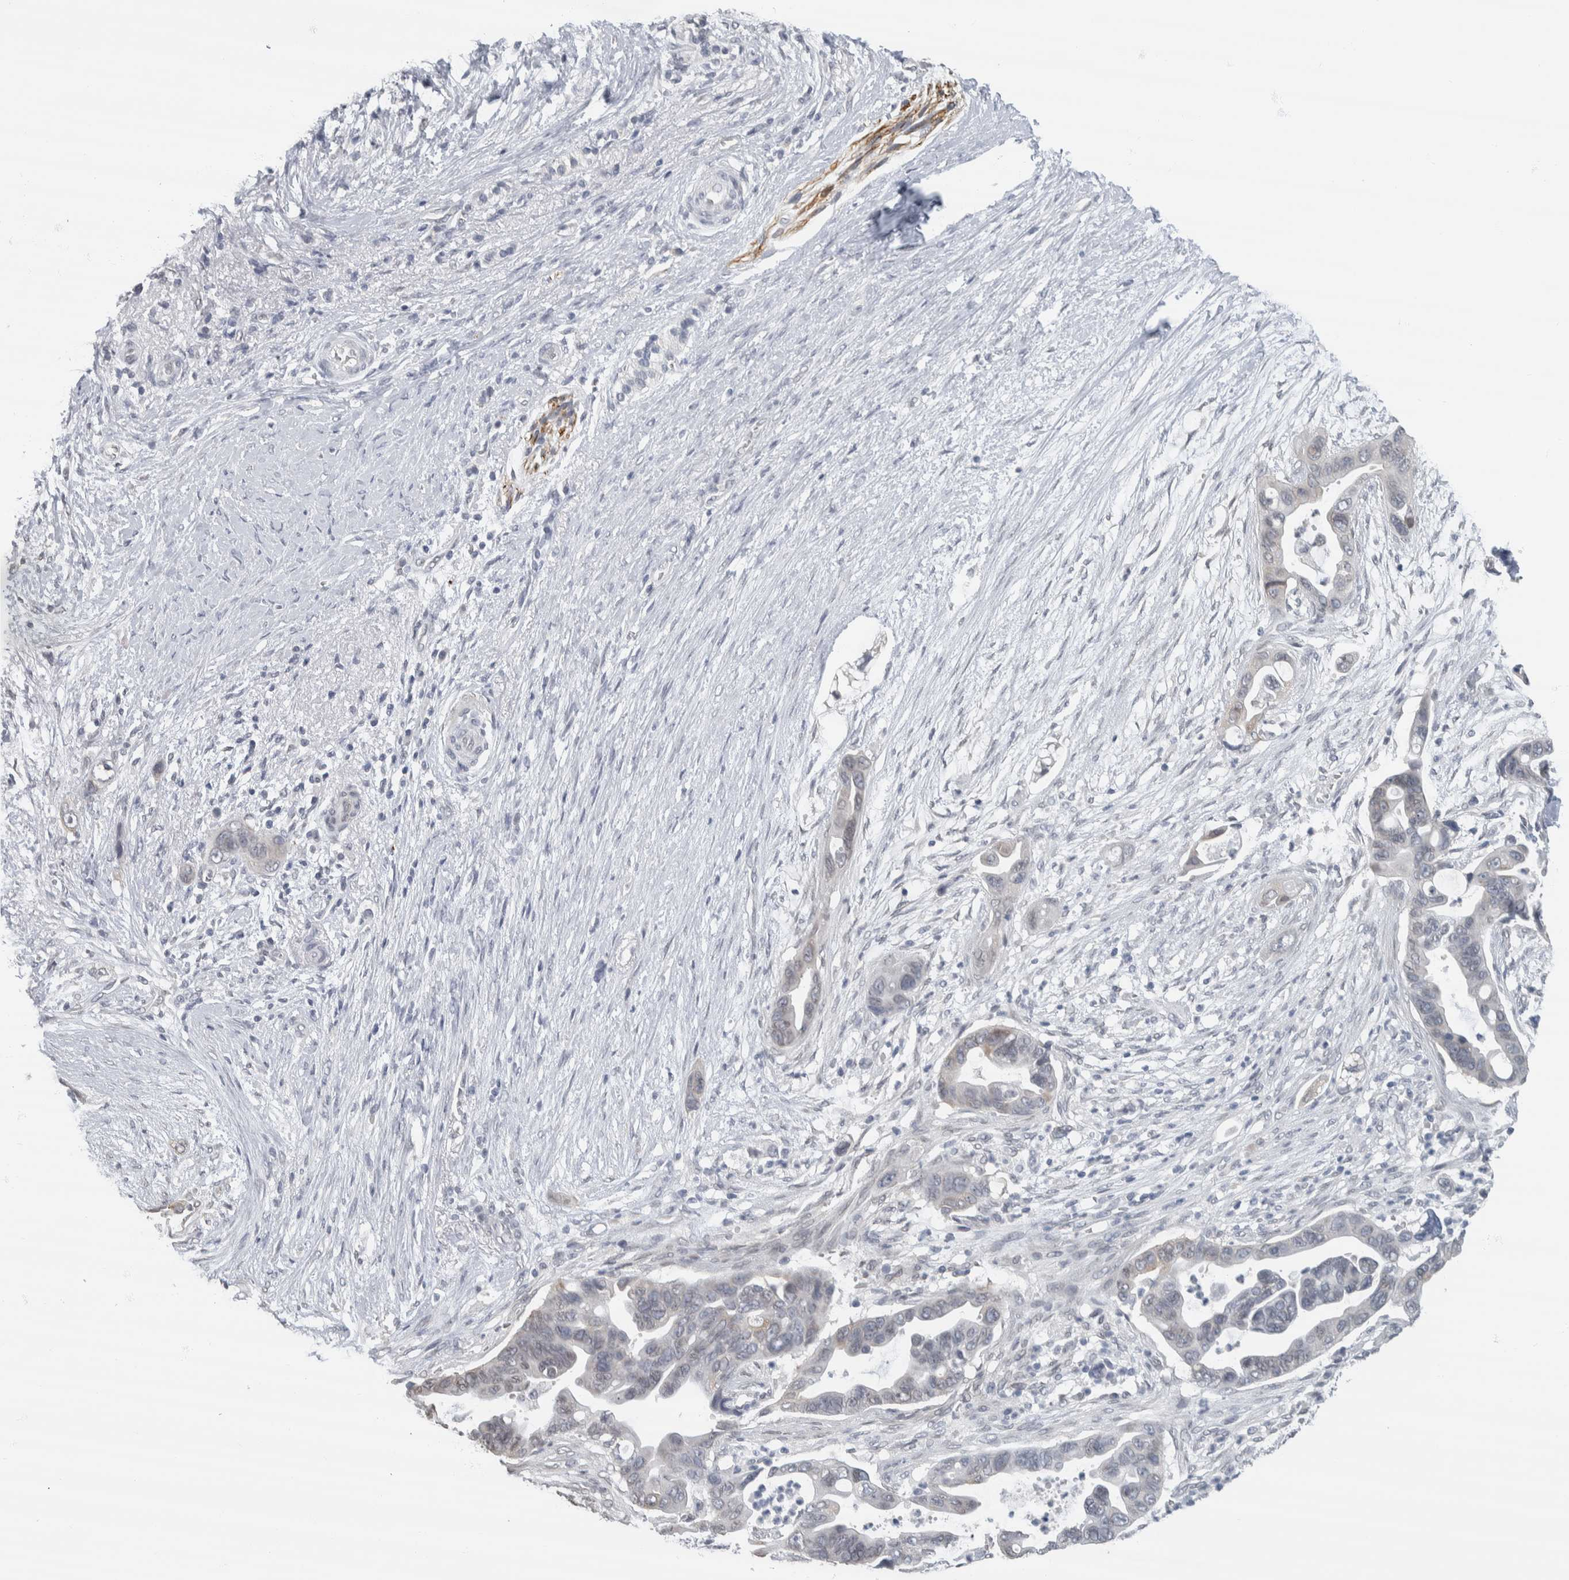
{"staining": {"intensity": "negative", "quantity": "none", "location": "none"}, "tissue": "pancreatic cancer", "cell_type": "Tumor cells", "image_type": "cancer", "snomed": [{"axis": "morphology", "description": "Adenocarcinoma, NOS"}, {"axis": "topography", "description": "Pancreas"}], "caption": "High power microscopy histopathology image of an IHC image of pancreatic cancer, revealing no significant staining in tumor cells.", "gene": "NEFM", "patient": {"sex": "female", "age": 72}}